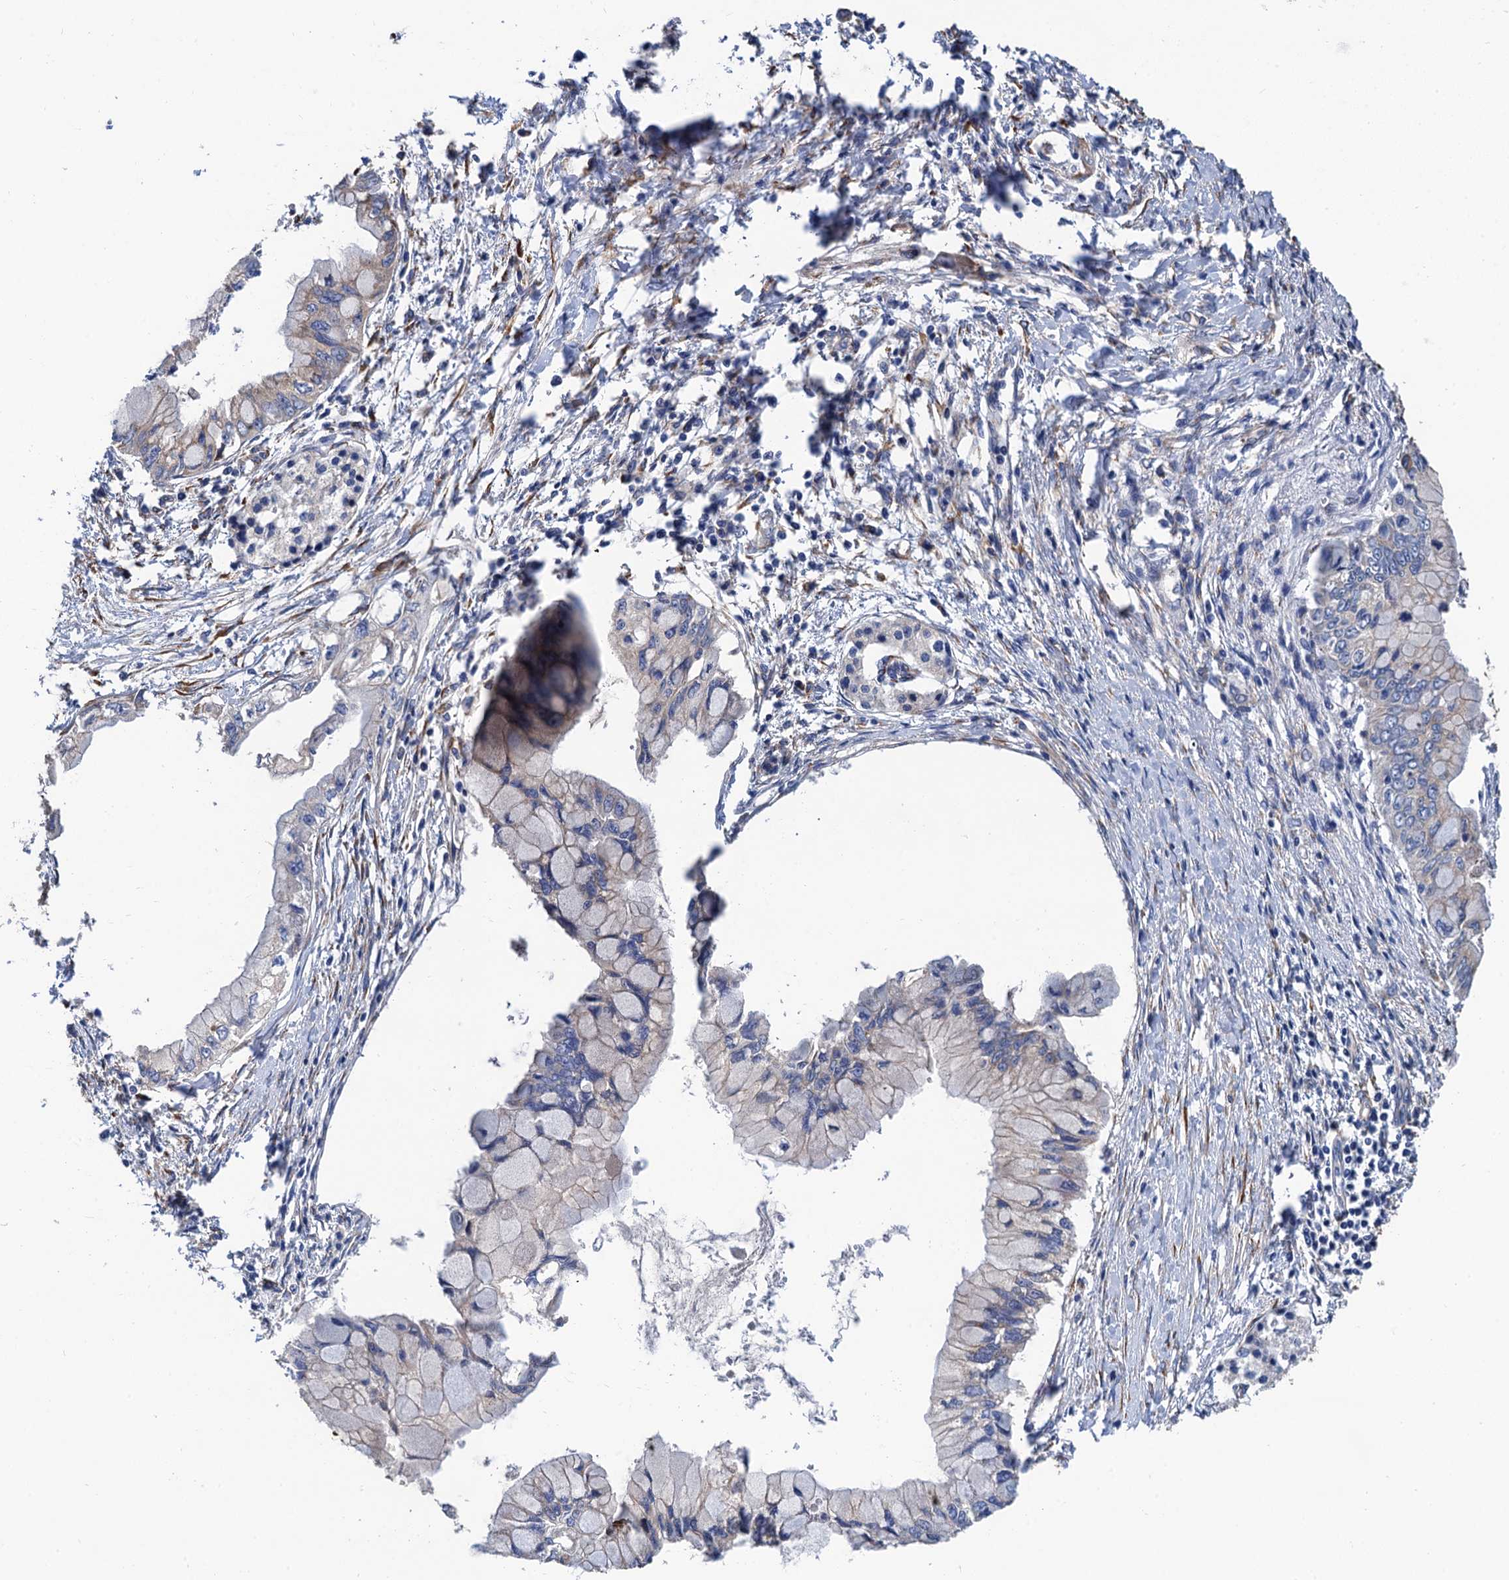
{"staining": {"intensity": "negative", "quantity": "none", "location": "none"}, "tissue": "pancreatic cancer", "cell_type": "Tumor cells", "image_type": "cancer", "snomed": [{"axis": "morphology", "description": "Adenocarcinoma, NOS"}, {"axis": "topography", "description": "Pancreas"}], "caption": "Photomicrograph shows no protein expression in tumor cells of pancreatic cancer (adenocarcinoma) tissue.", "gene": "CNNM1", "patient": {"sex": "male", "age": 48}}